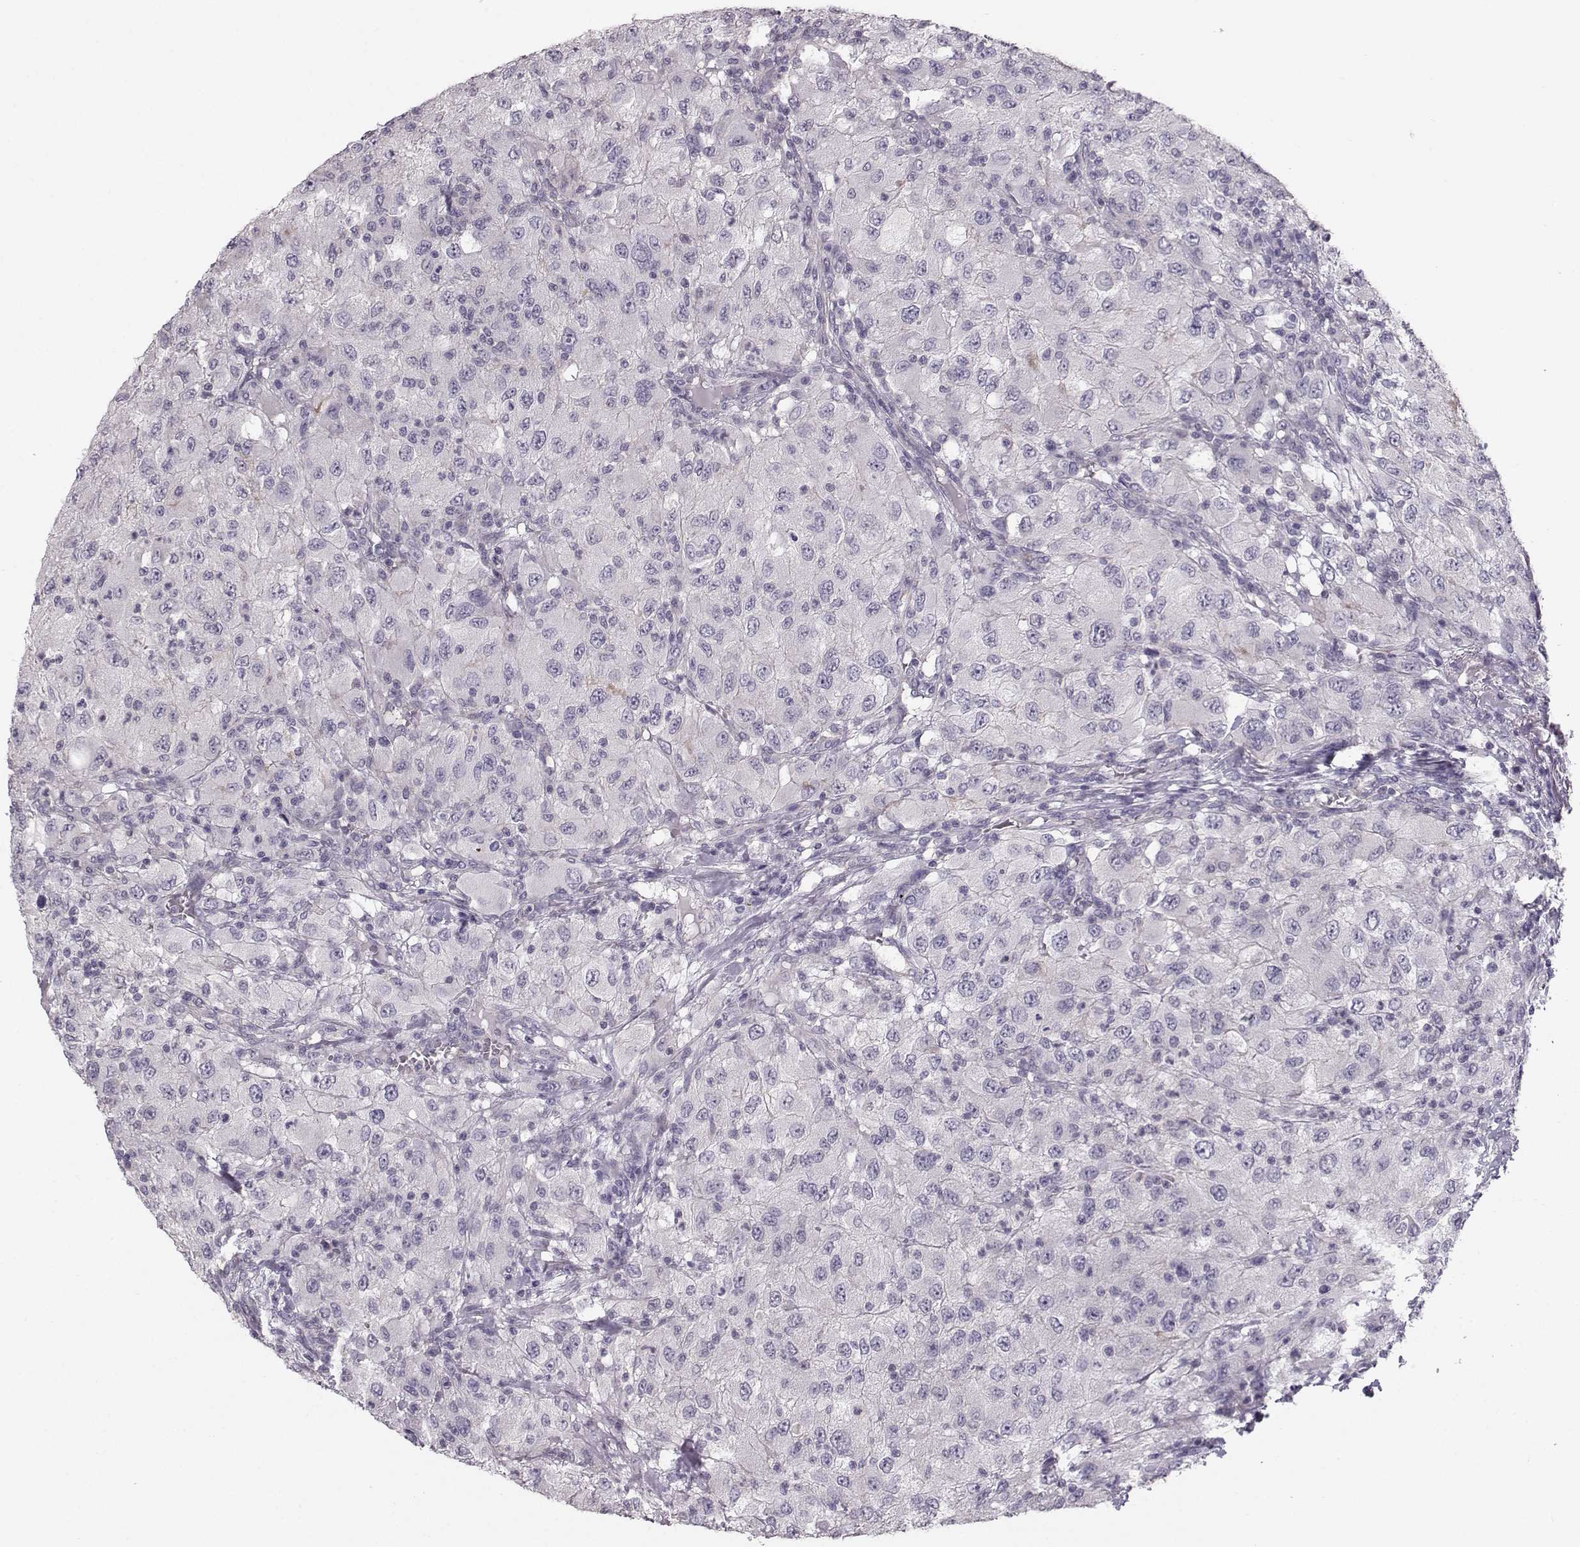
{"staining": {"intensity": "negative", "quantity": "none", "location": "none"}, "tissue": "renal cancer", "cell_type": "Tumor cells", "image_type": "cancer", "snomed": [{"axis": "morphology", "description": "Adenocarcinoma, NOS"}, {"axis": "topography", "description": "Kidney"}], "caption": "Tumor cells are negative for protein expression in human renal cancer. (DAB IHC visualized using brightfield microscopy, high magnification).", "gene": "MAST1", "patient": {"sex": "female", "age": 67}}